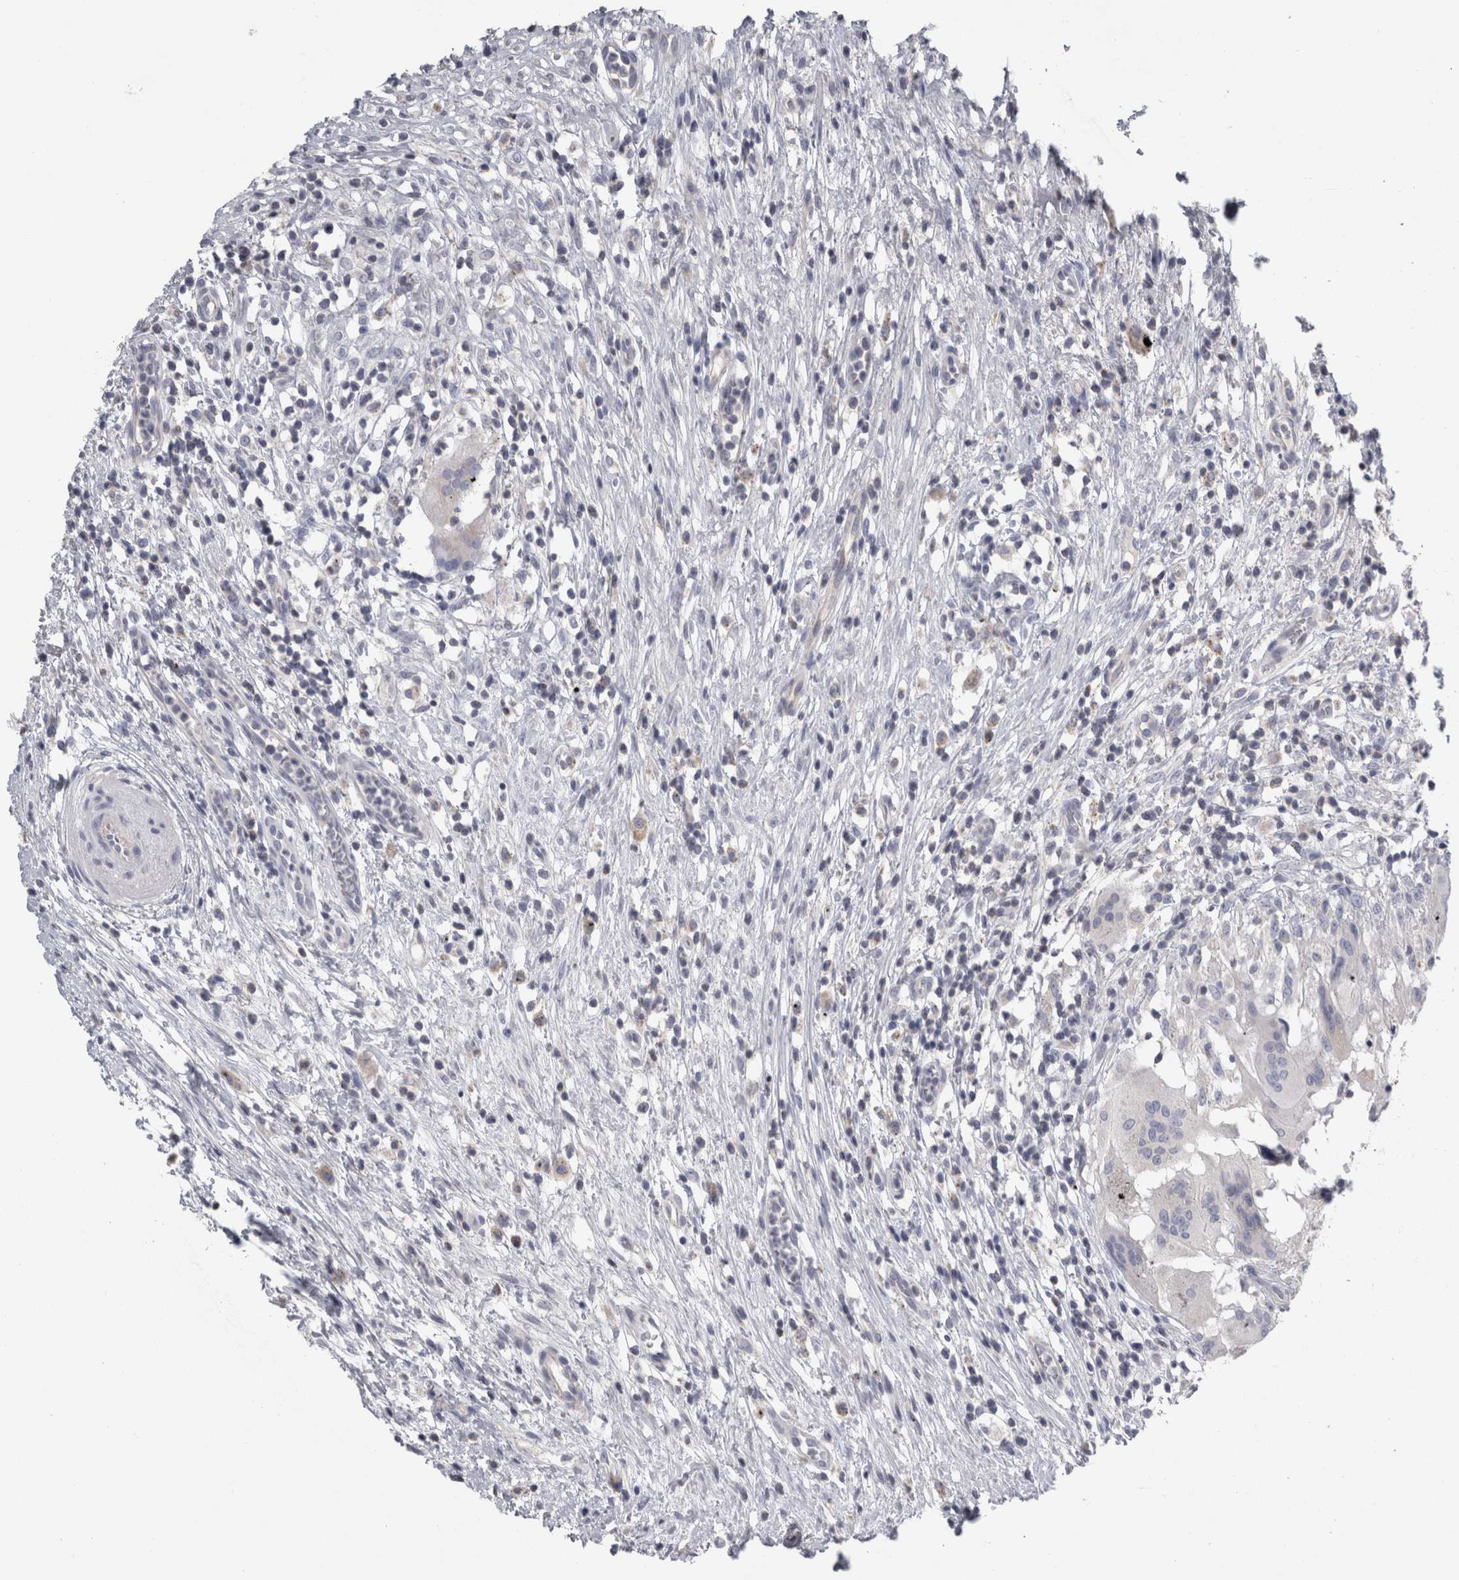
{"staining": {"intensity": "negative", "quantity": "none", "location": "none"}, "tissue": "urothelial cancer", "cell_type": "Tumor cells", "image_type": "cancer", "snomed": [{"axis": "morphology", "description": "Normal tissue, NOS"}, {"axis": "morphology", "description": "Urothelial carcinoma, Low grade"}, {"axis": "topography", "description": "Smooth muscle"}, {"axis": "topography", "description": "Urinary bladder"}], "caption": "An immunohistochemistry (IHC) micrograph of low-grade urothelial carcinoma is shown. There is no staining in tumor cells of low-grade urothelial carcinoma.", "gene": "TCAP", "patient": {"sex": "male", "age": 60}}